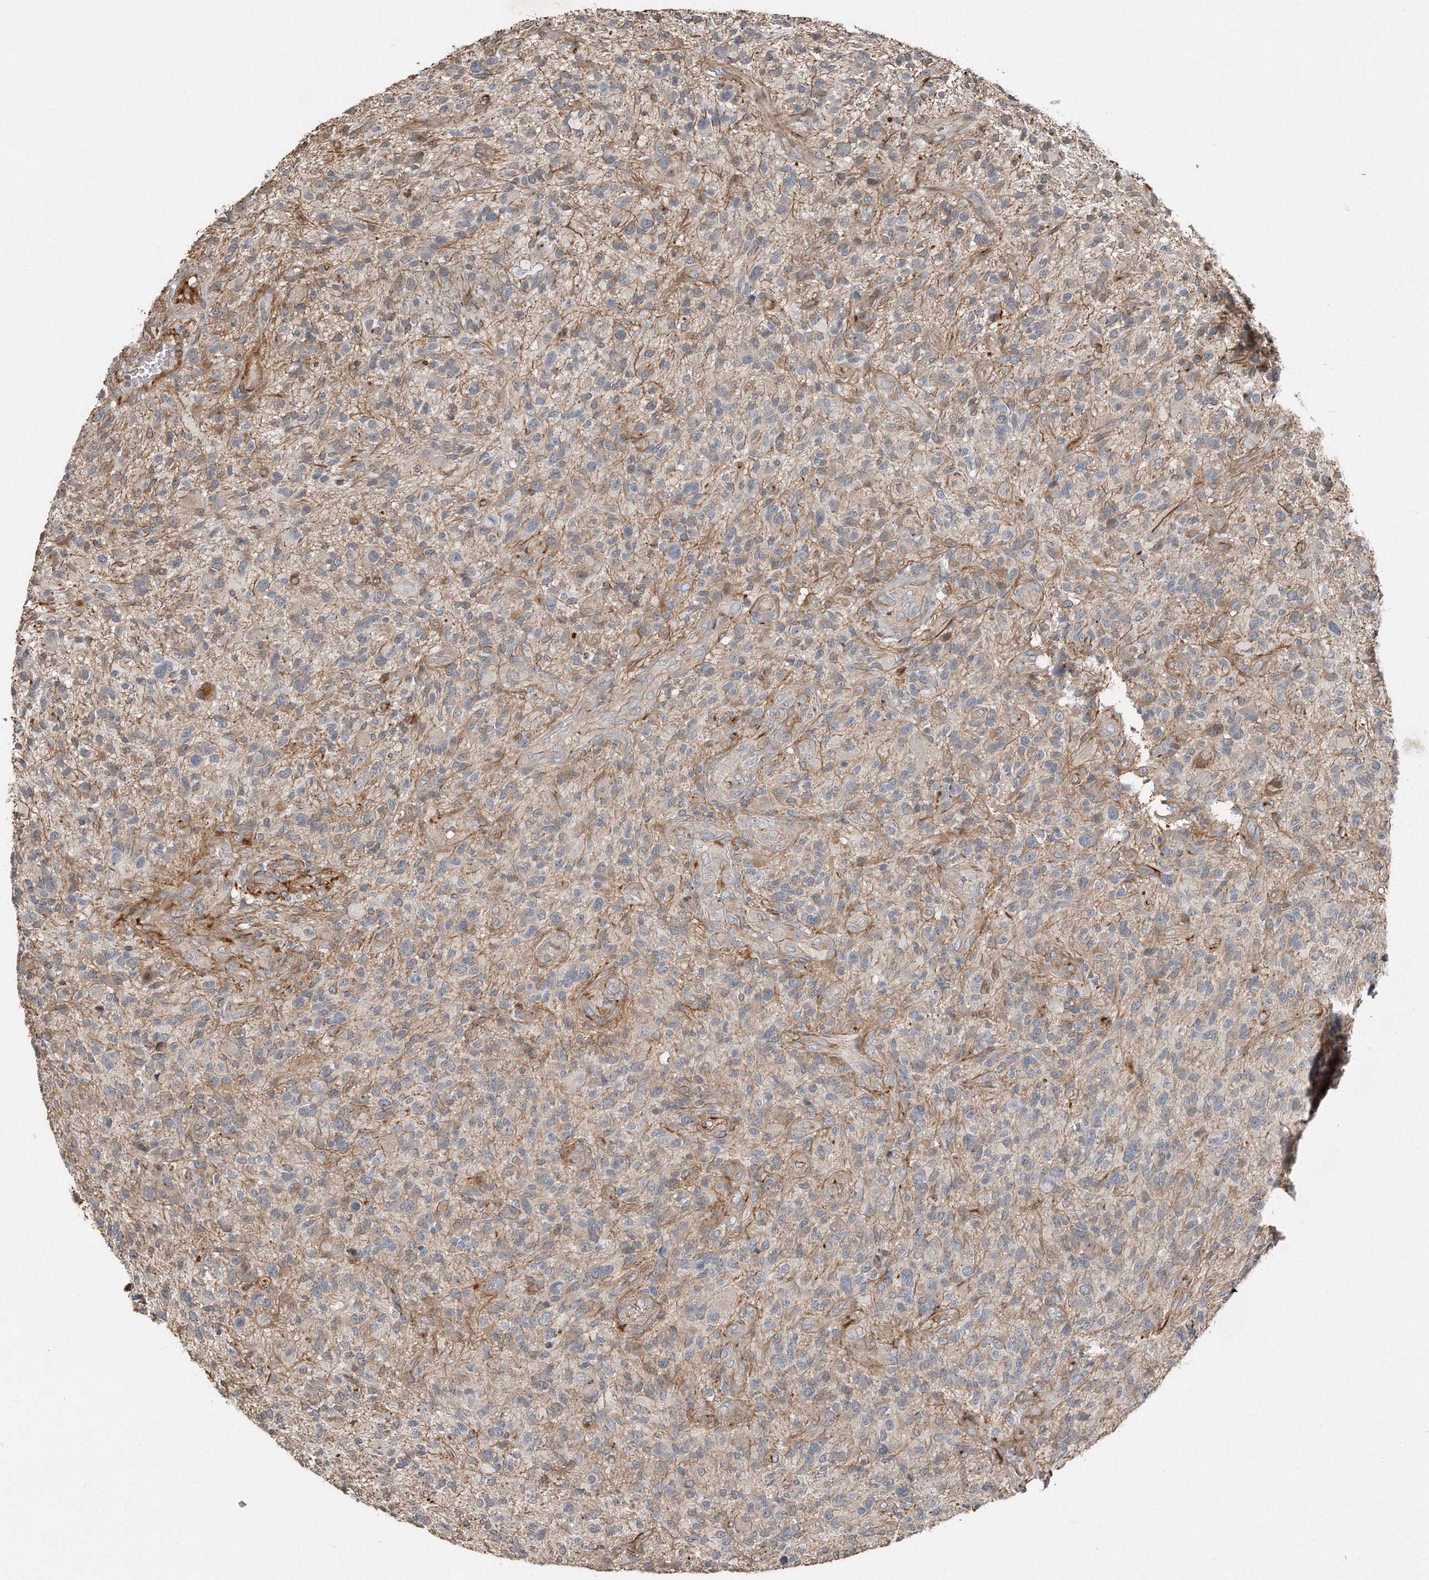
{"staining": {"intensity": "negative", "quantity": "none", "location": "none"}, "tissue": "glioma", "cell_type": "Tumor cells", "image_type": "cancer", "snomed": [{"axis": "morphology", "description": "Glioma, malignant, High grade"}, {"axis": "topography", "description": "Brain"}], "caption": "IHC micrograph of glioma stained for a protein (brown), which displays no positivity in tumor cells.", "gene": "SNAP47", "patient": {"sex": "male", "age": 47}}